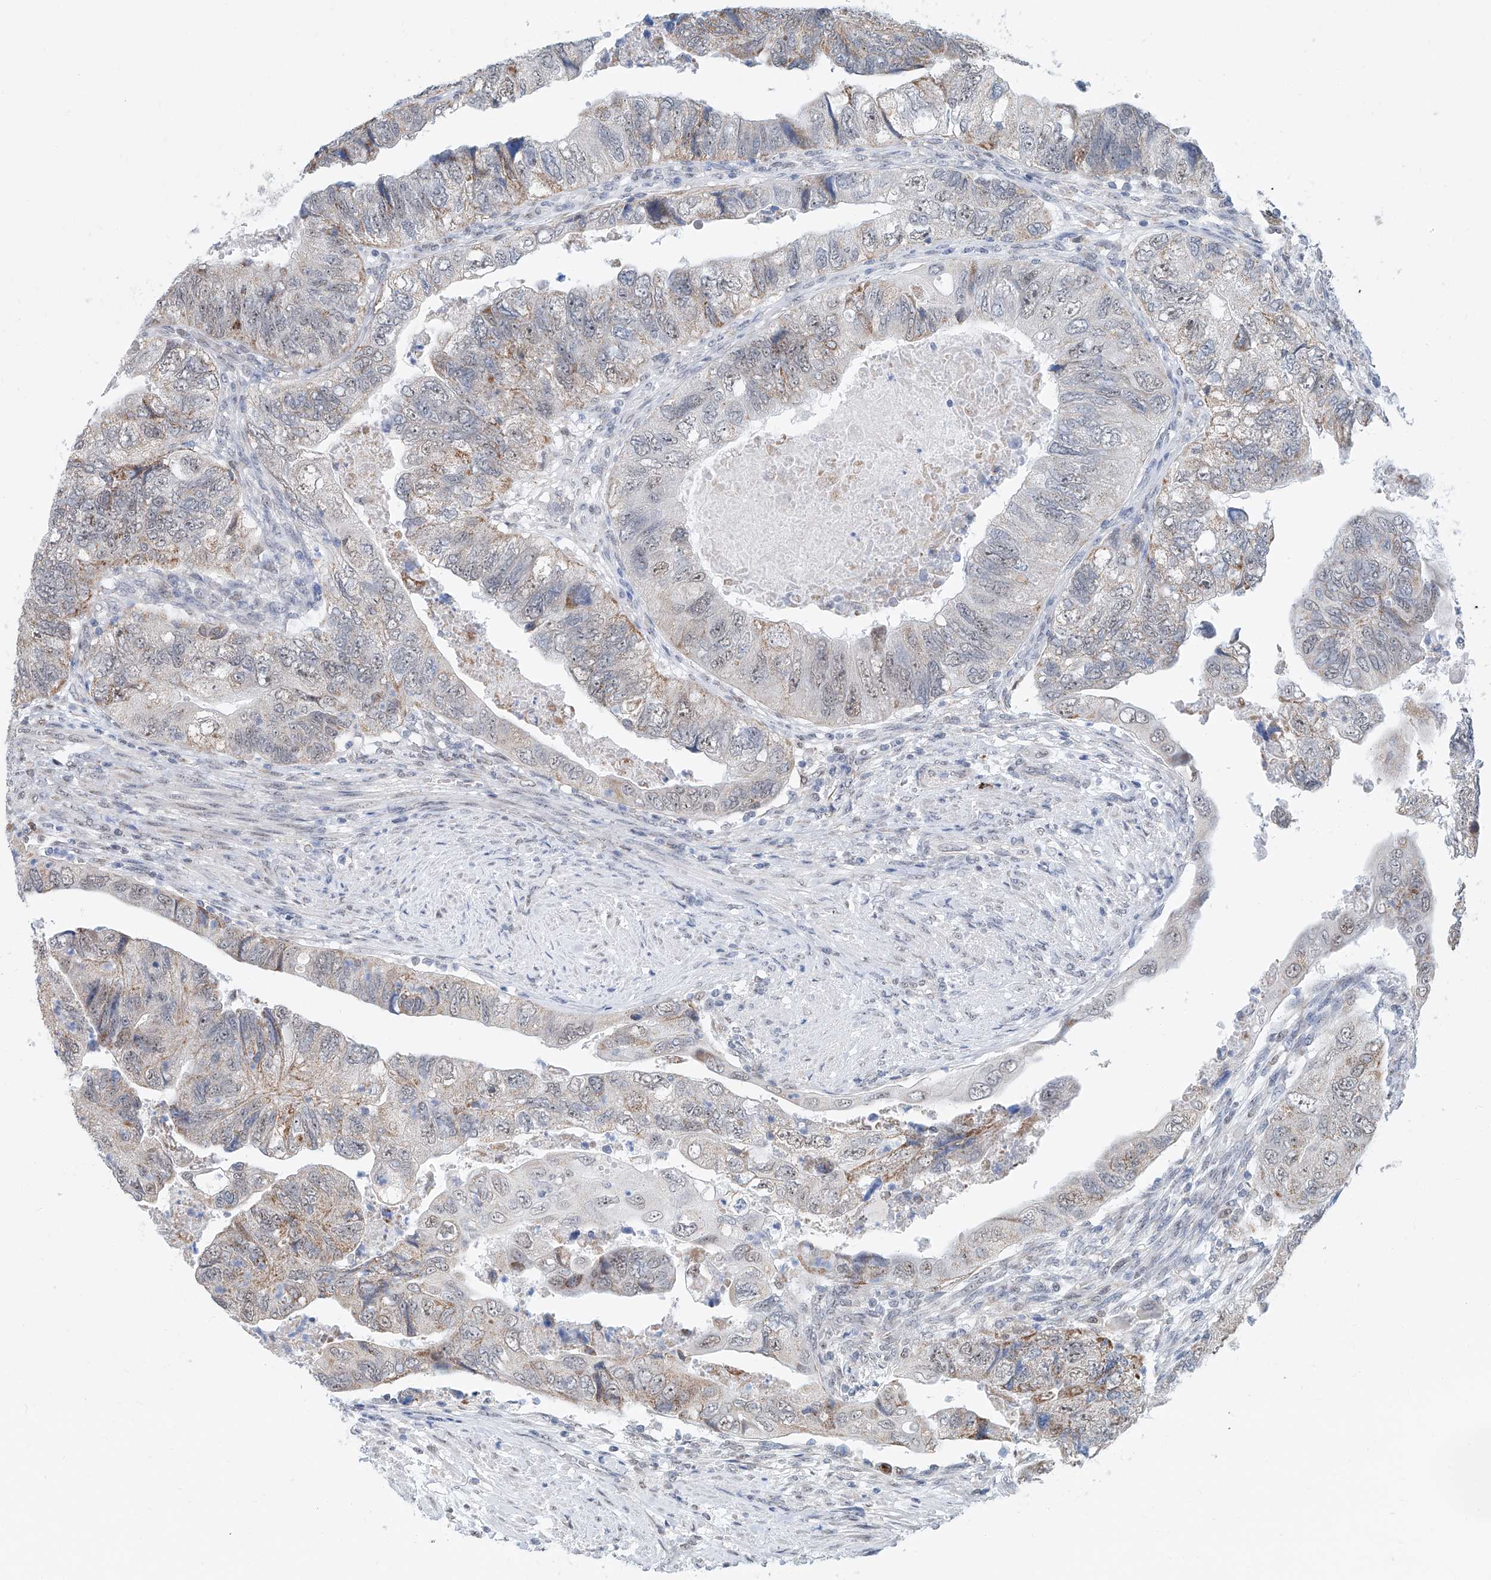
{"staining": {"intensity": "moderate", "quantity": "<25%", "location": "cytoplasmic/membranous,nuclear"}, "tissue": "colorectal cancer", "cell_type": "Tumor cells", "image_type": "cancer", "snomed": [{"axis": "morphology", "description": "Adenocarcinoma, NOS"}, {"axis": "topography", "description": "Rectum"}], "caption": "Protein staining demonstrates moderate cytoplasmic/membranous and nuclear expression in about <25% of tumor cells in colorectal cancer (adenocarcinoma).", "gene": "SDE2", "patient": {"sex": "male", "age": 63}}